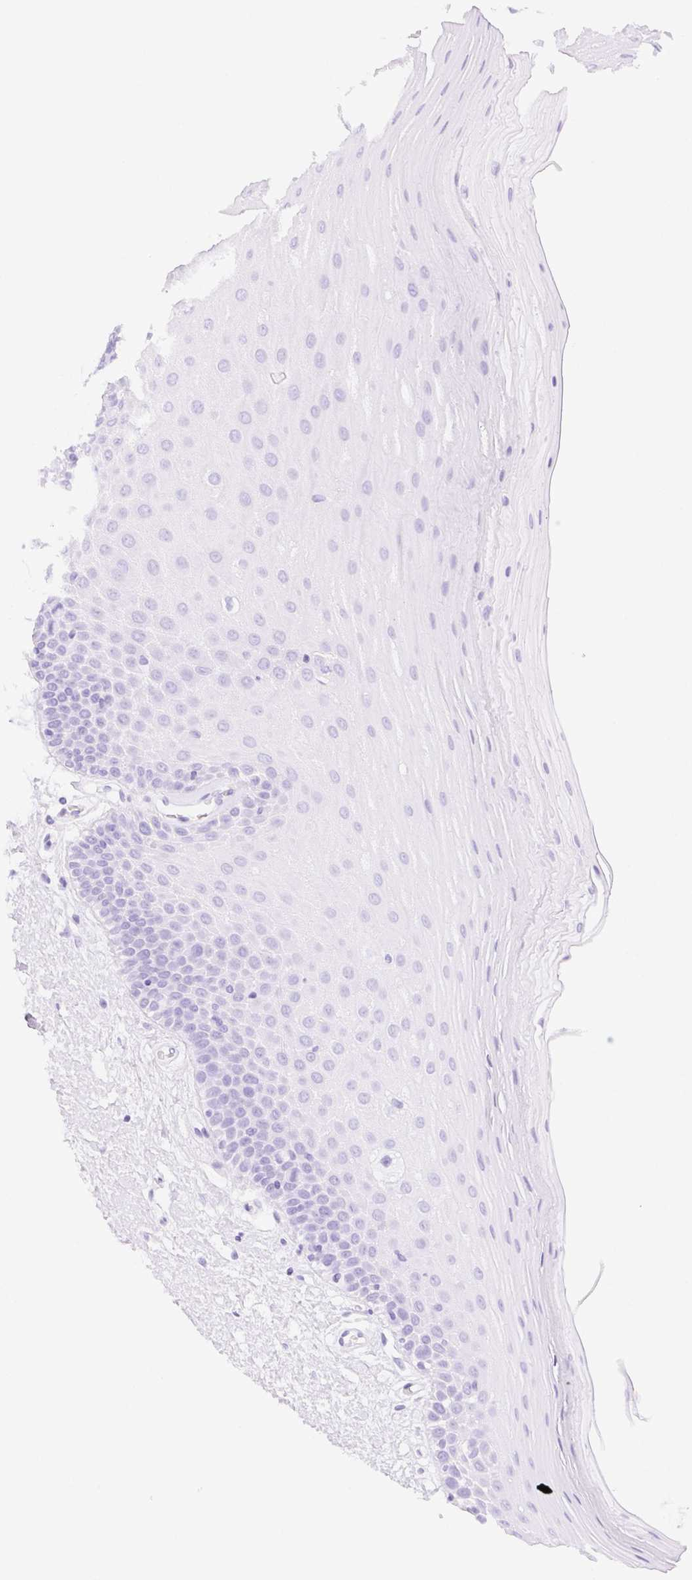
{"staining": {"intensity": "negative", "quantity": "none", "location": "none"}, "tissue": "oral mucosa", "cell_type": "Squamous epithelial cells", "image_type": "normal", "snomed": [{"axis": "morphology", "description": "Normal tissue, NOS"}, {"axis": "morphology", "description": "Squamous cell carcinoma, NOS"}, {"axis": "topography", "description": "Oral tissue"}, {"axis": "topography", "description": "Tounge, NOS"}, {"axis": "topography", "description": "Head-Neck"}], "caption": "A high-resolution micrograph shows immunohistochemistry staining of normal oral mucosa, which displays no significant expression in squamous epithelial cells. The staining was performed using DAB (3,3'-diaminobenzidine) to visualize the protein expression in brown, while the nuclei were stained in blue with hematoxylin (Magnification: 20x).", "gene": "SPACA4", "patient": {"sex": "male", "age": 62}}